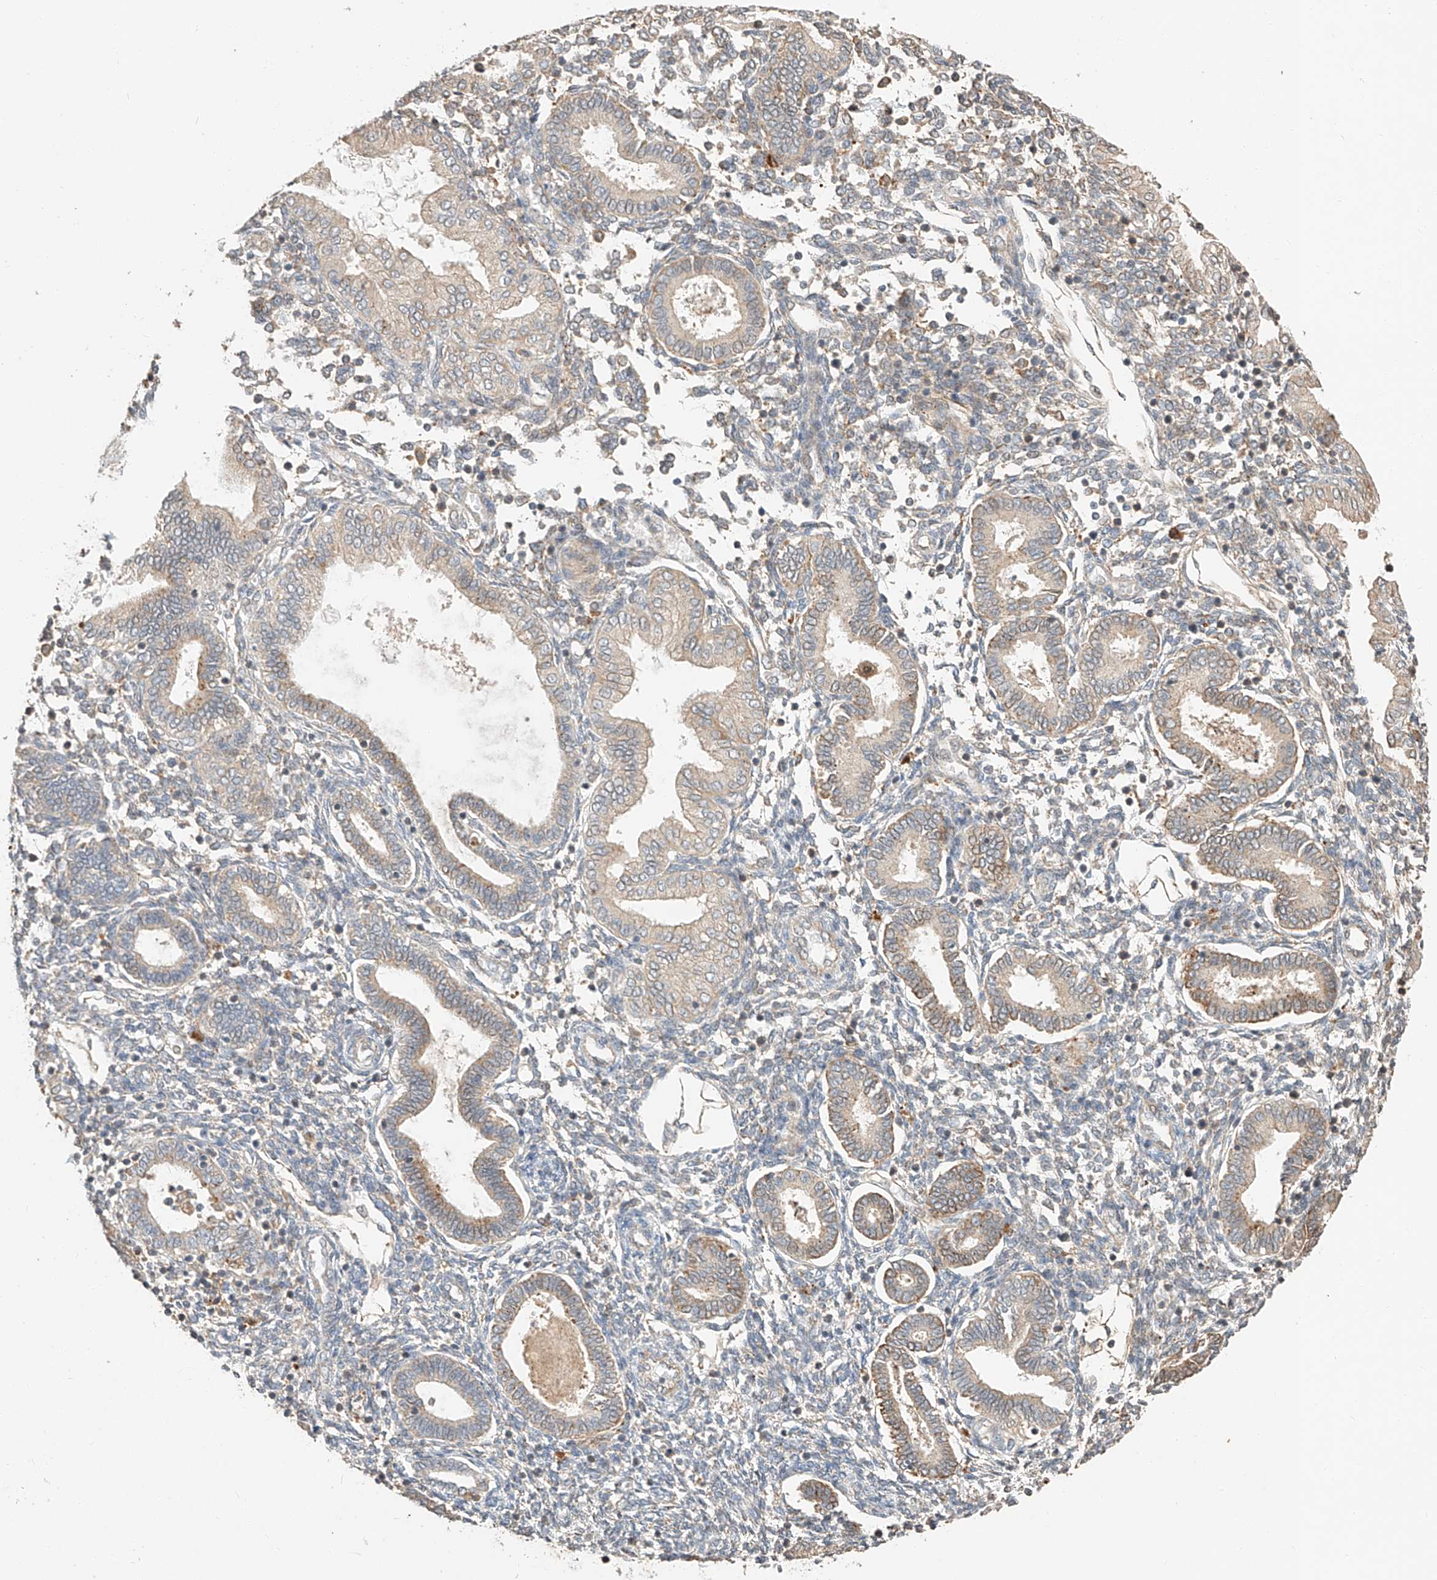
{"staining": {"intensity": "negative", "quantity": "none", "location": "none"}, "tissue": "endometrium", "cell_type": "Cells in endometrial stroma", "image_type": "normal", "snomed": [{"axis": "morphology", "description": "Normal tissue, NOS"}, {"axis": "topography", "description": "Endometrium"}], "caption": "Immunohistochemistry (IHC) histopathology image of unremarkable endometrium: endometrium stained with DAB (3,3'-diaminobenzidine) reveals no significant protein expression in cells in endometrial stroma. (Immunohistochemistry, brightfield microscopy, high magnification).", "gene": "SUSD6", "patient": {"sex": "female", "age": 53}}